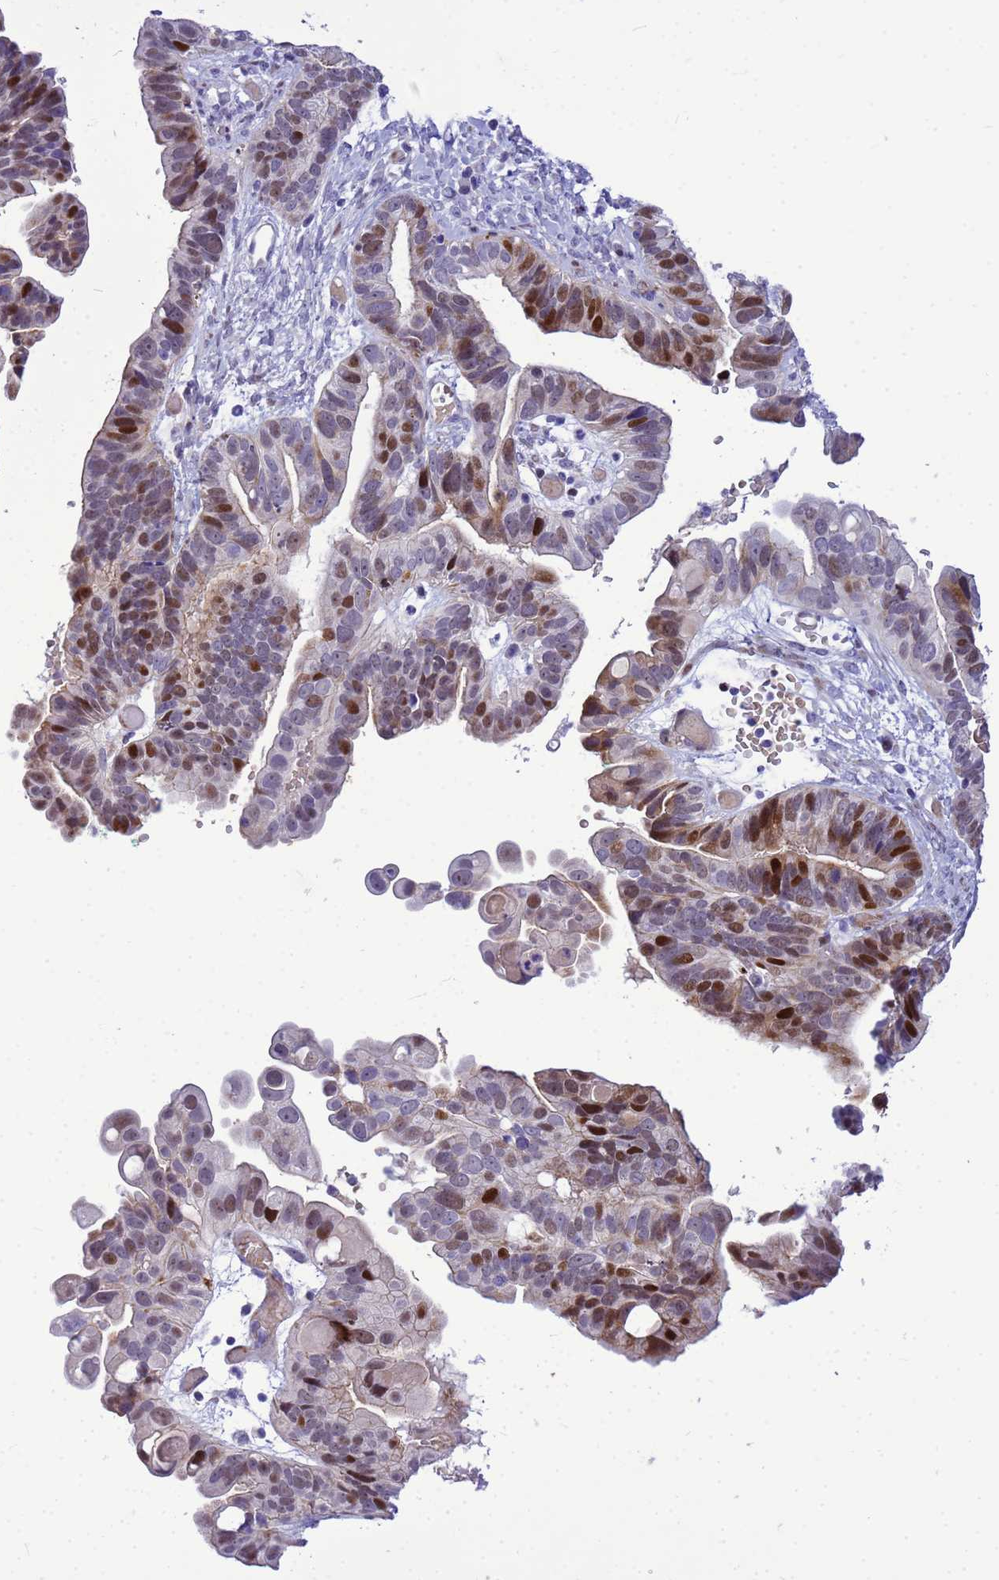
{"staining": {"intensity": "strong", "quantity": "25%-75%", "location": "nuclear"}, "tissue": "ovarian cancer", "cell_type": "Tumor cells", "image_type": "cancer", "snomed": [{"axis": "morphology", "description": "Cystadenocarcinoma, serous, NOS"}, {"axis": "topography", "description": "Ovary"}], "caption": "Immunohistochemical staining of human ovarian cancer exhibits strong nuclear protein staining in about 25%-75% of tumor cells. Ihc stains the protein in brown and the nuclei are stained blue.", "gene": "ADAMTS7", "patient": {"sex": "female", "age": 56}}